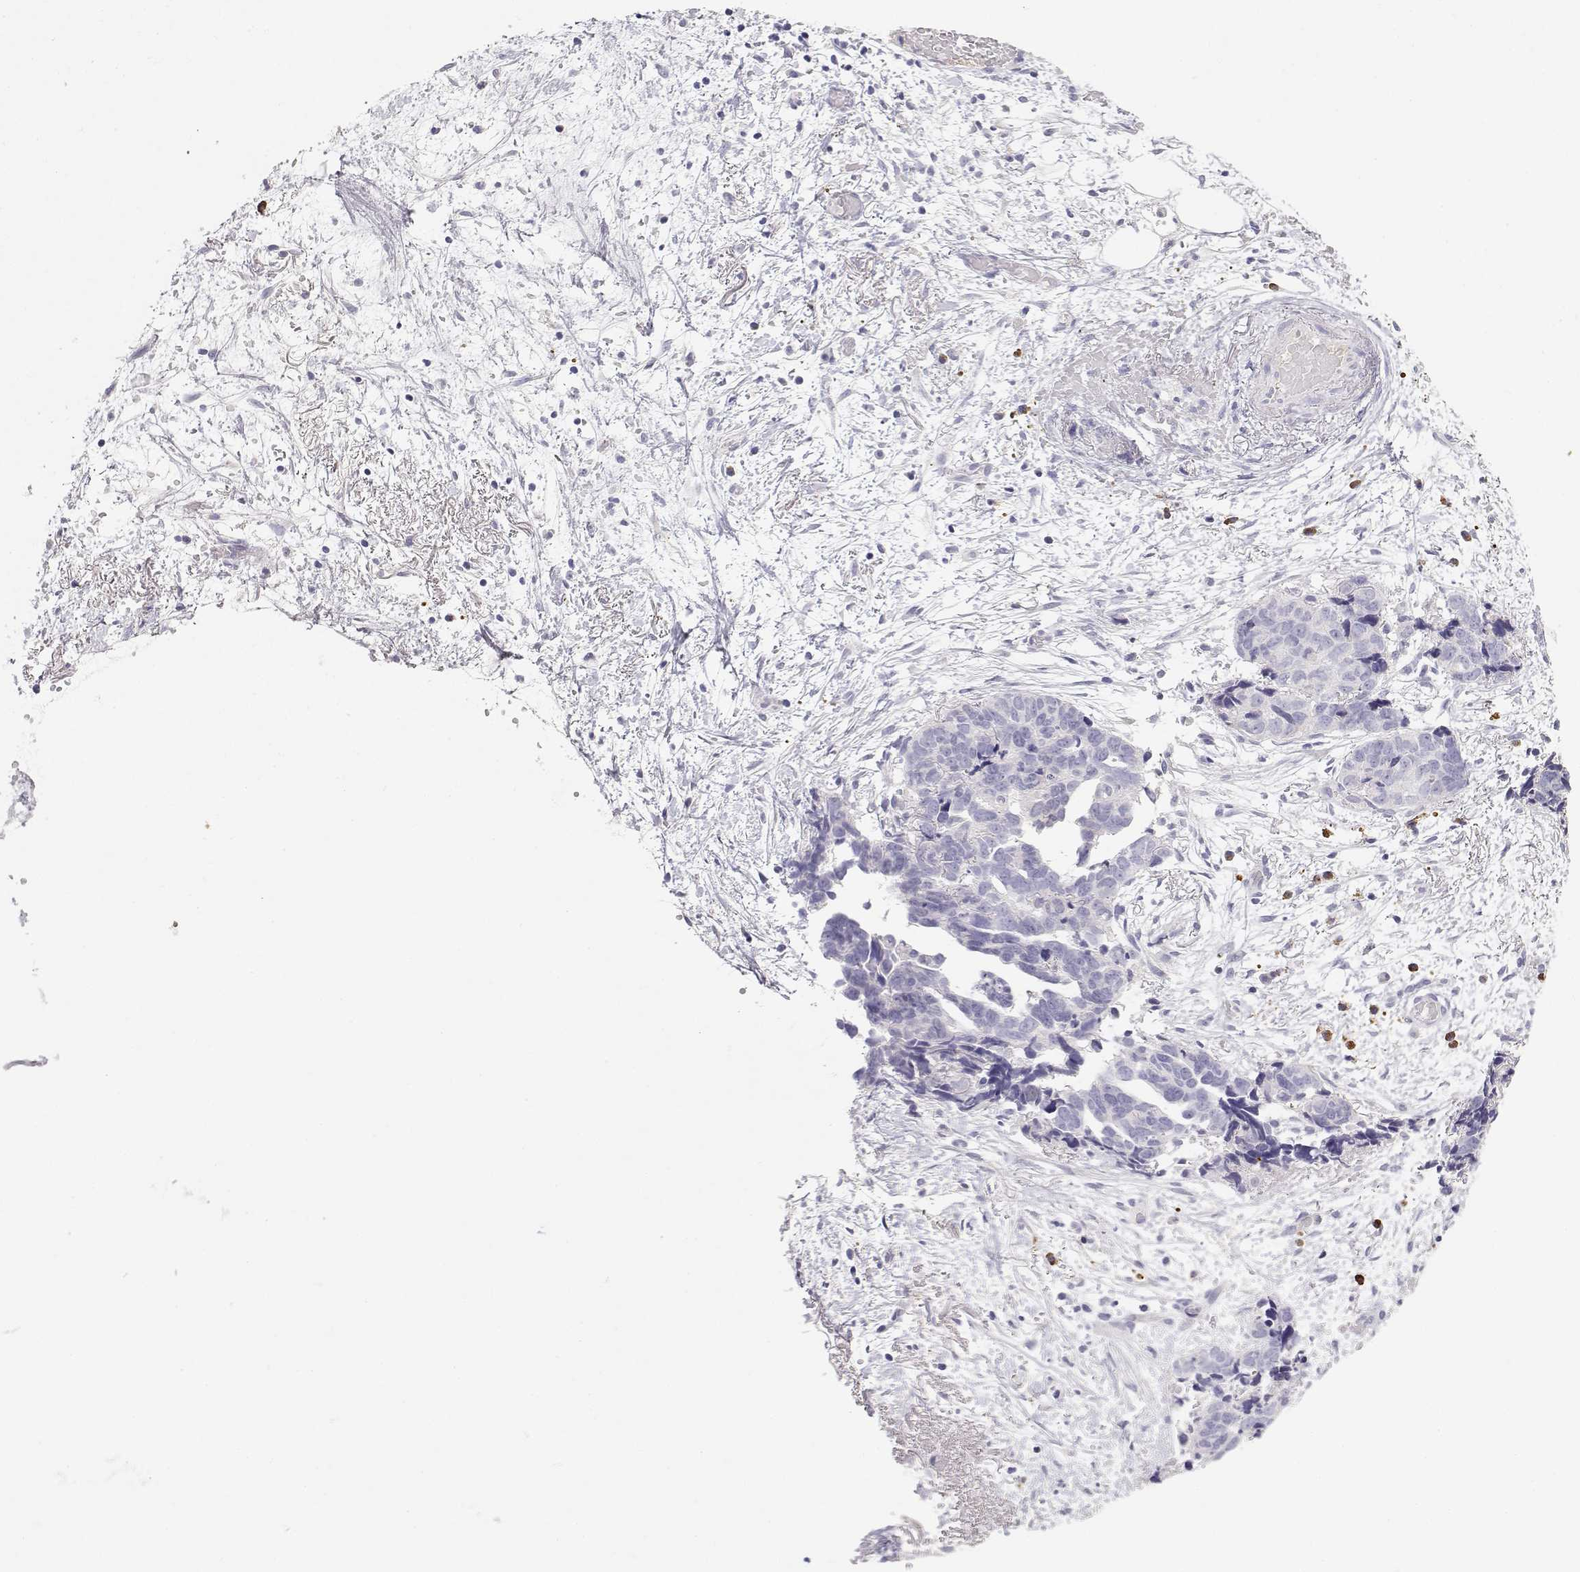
{"staining": {"intensity": "negative", "quantity": "none", "location": "none"}, "tissue": "ovarian cancer", "cell_type": "Tumor cells", "image_type": "cancer", "snomed": [{"axis": "morphology", "description": "Cystadenocarcinoma, serous, NOS"}, {"axis": "topography", "description": "Ovary"}], "caption": "A photomicrograph of ovarian cancer (serous cystadenocarcinoma) stained for a protein shows no brown staining in tumor cells. (DAB immunohistochemistry with hematoxylin counter stain).", "gene": "CDHR1", "patient": {"sex": "female", "age": 69}}